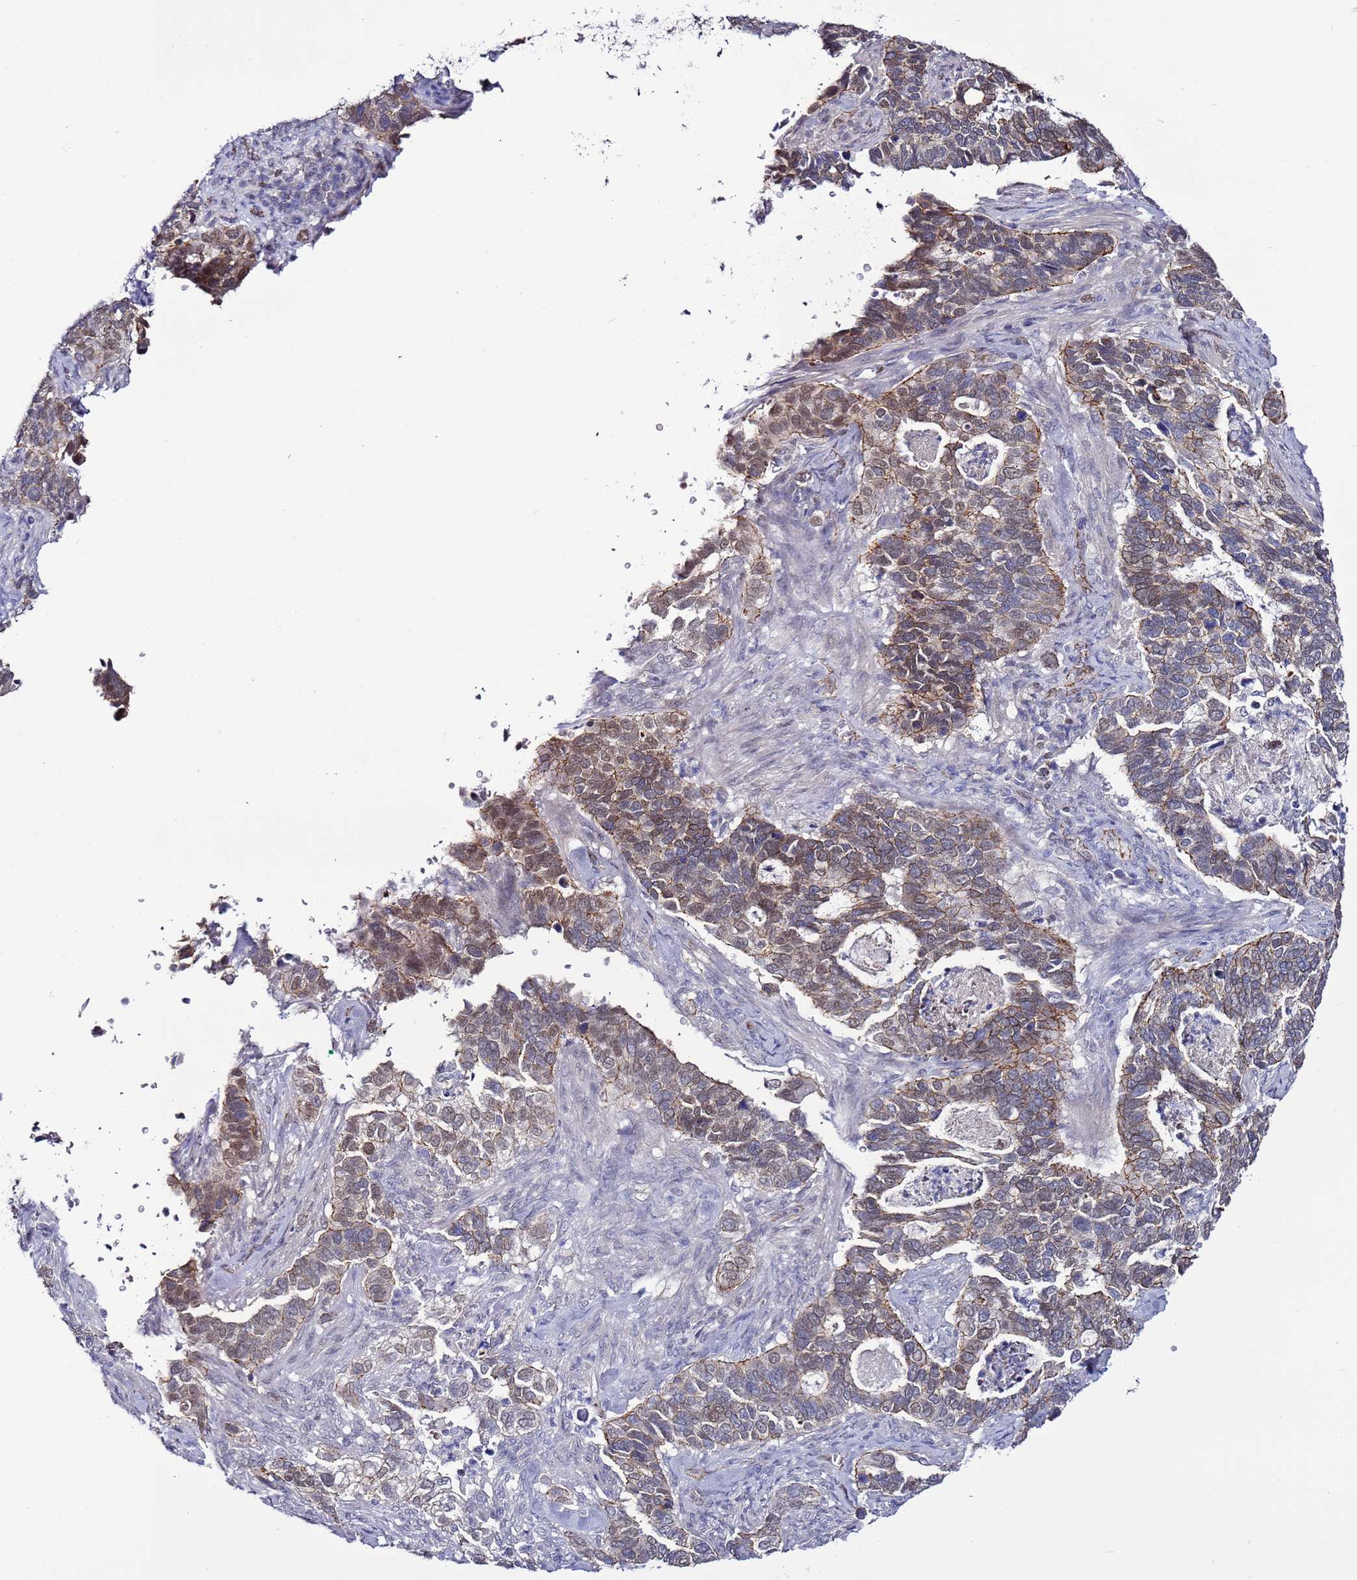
{"staining": {"intensity": "weak", "quantity": "25%-75%", "location": "cytoplasmic/membranous,nuclear"}, "tissue": "cervical cancer", "cell_type": "Tumor cells", "image_type": "cancer", "snomed": [{"axis": "morphology", "description": "Squamous cell carcinoma, NOS"}, {"axis": "topography", "description": "Cervix"}], "caption": "A brown stain shows weak cytoplasmic/membranous and nuclear positivity of a protein in human cervical squamous cell carcinoma tumor cells. The staining is performed using DAB (3,3'-diaminobenzidine) brown chromogen to label protein expression. The nuclei are counter-stained blue using hematoxylin.", "gene": "TENM3", "patient": {"sex": "female", "age": 38}}